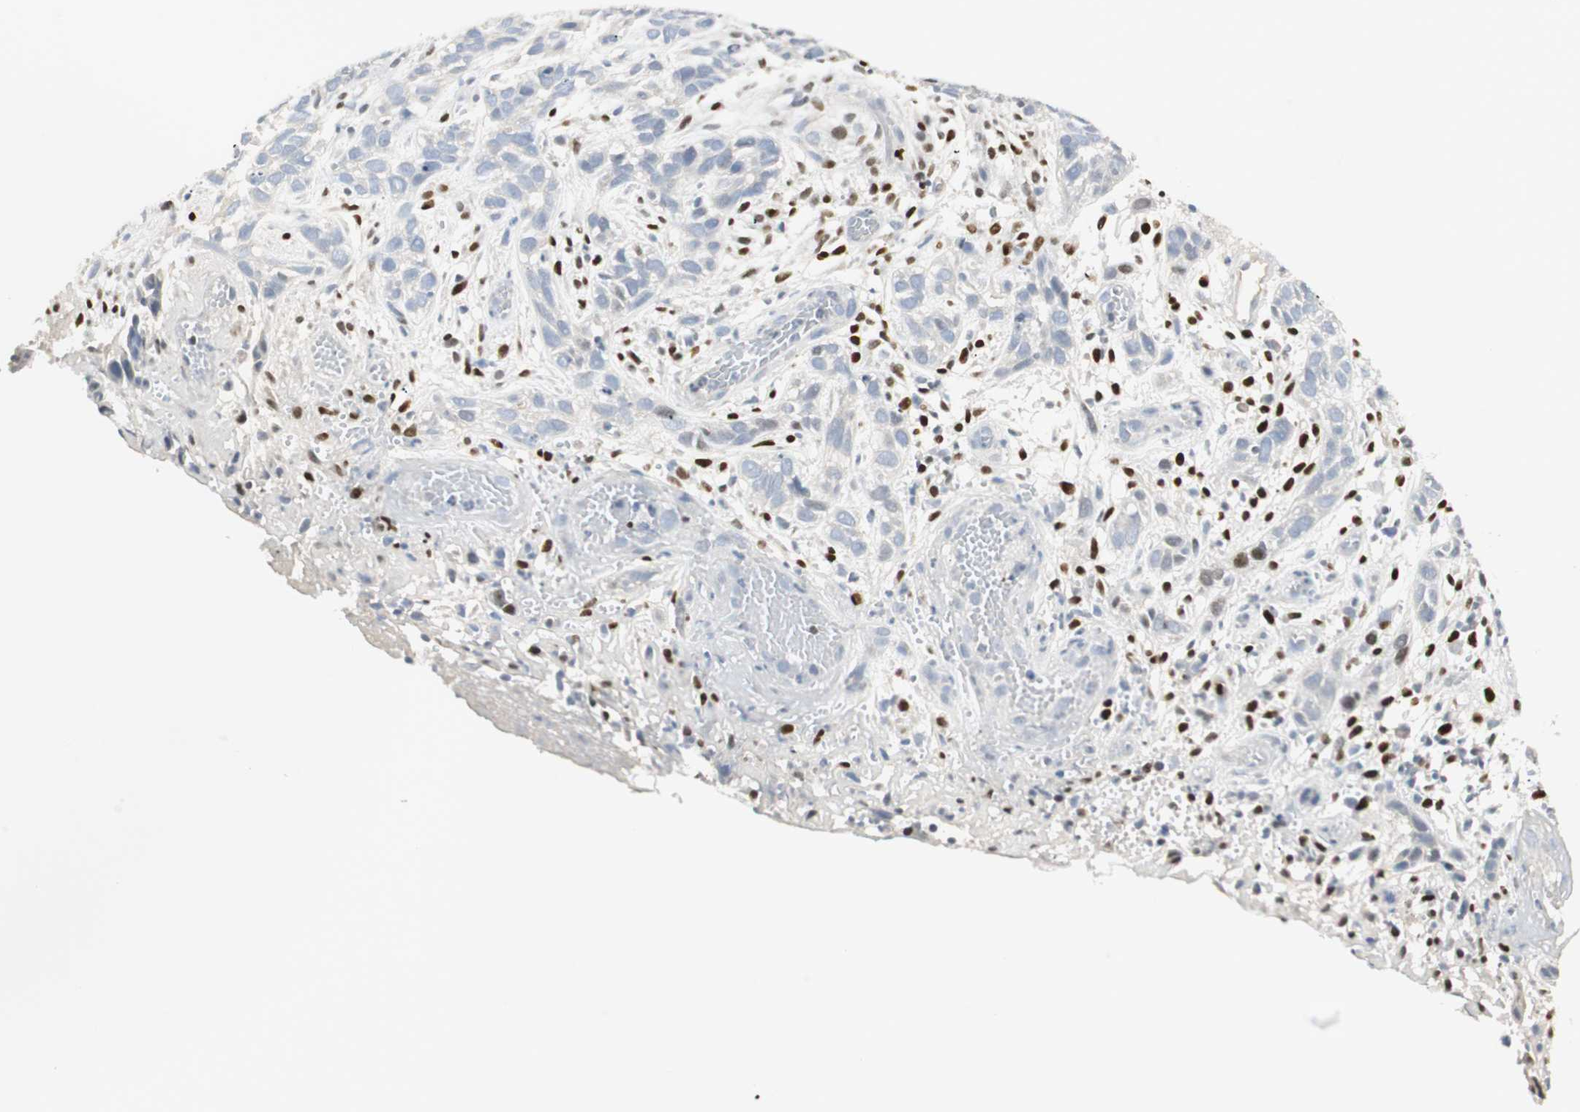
{"staining": {"intensity": "negative", "quantity": "none", "location": "none"}, "tissue": "skin cancer", "cell_type": "Tumor cells", "image_type": "cancer", "snomed": [{"axis": "morphology", "description": "Basal cell carcinoma"}, {"axis": "topography", "description": "Skin"}], "caption": "Protein analysis of skin cancer displays no significant positivity in tumor cells.", "gene": "RUNX2", "patient": {"sex": "male", "age": 87}}